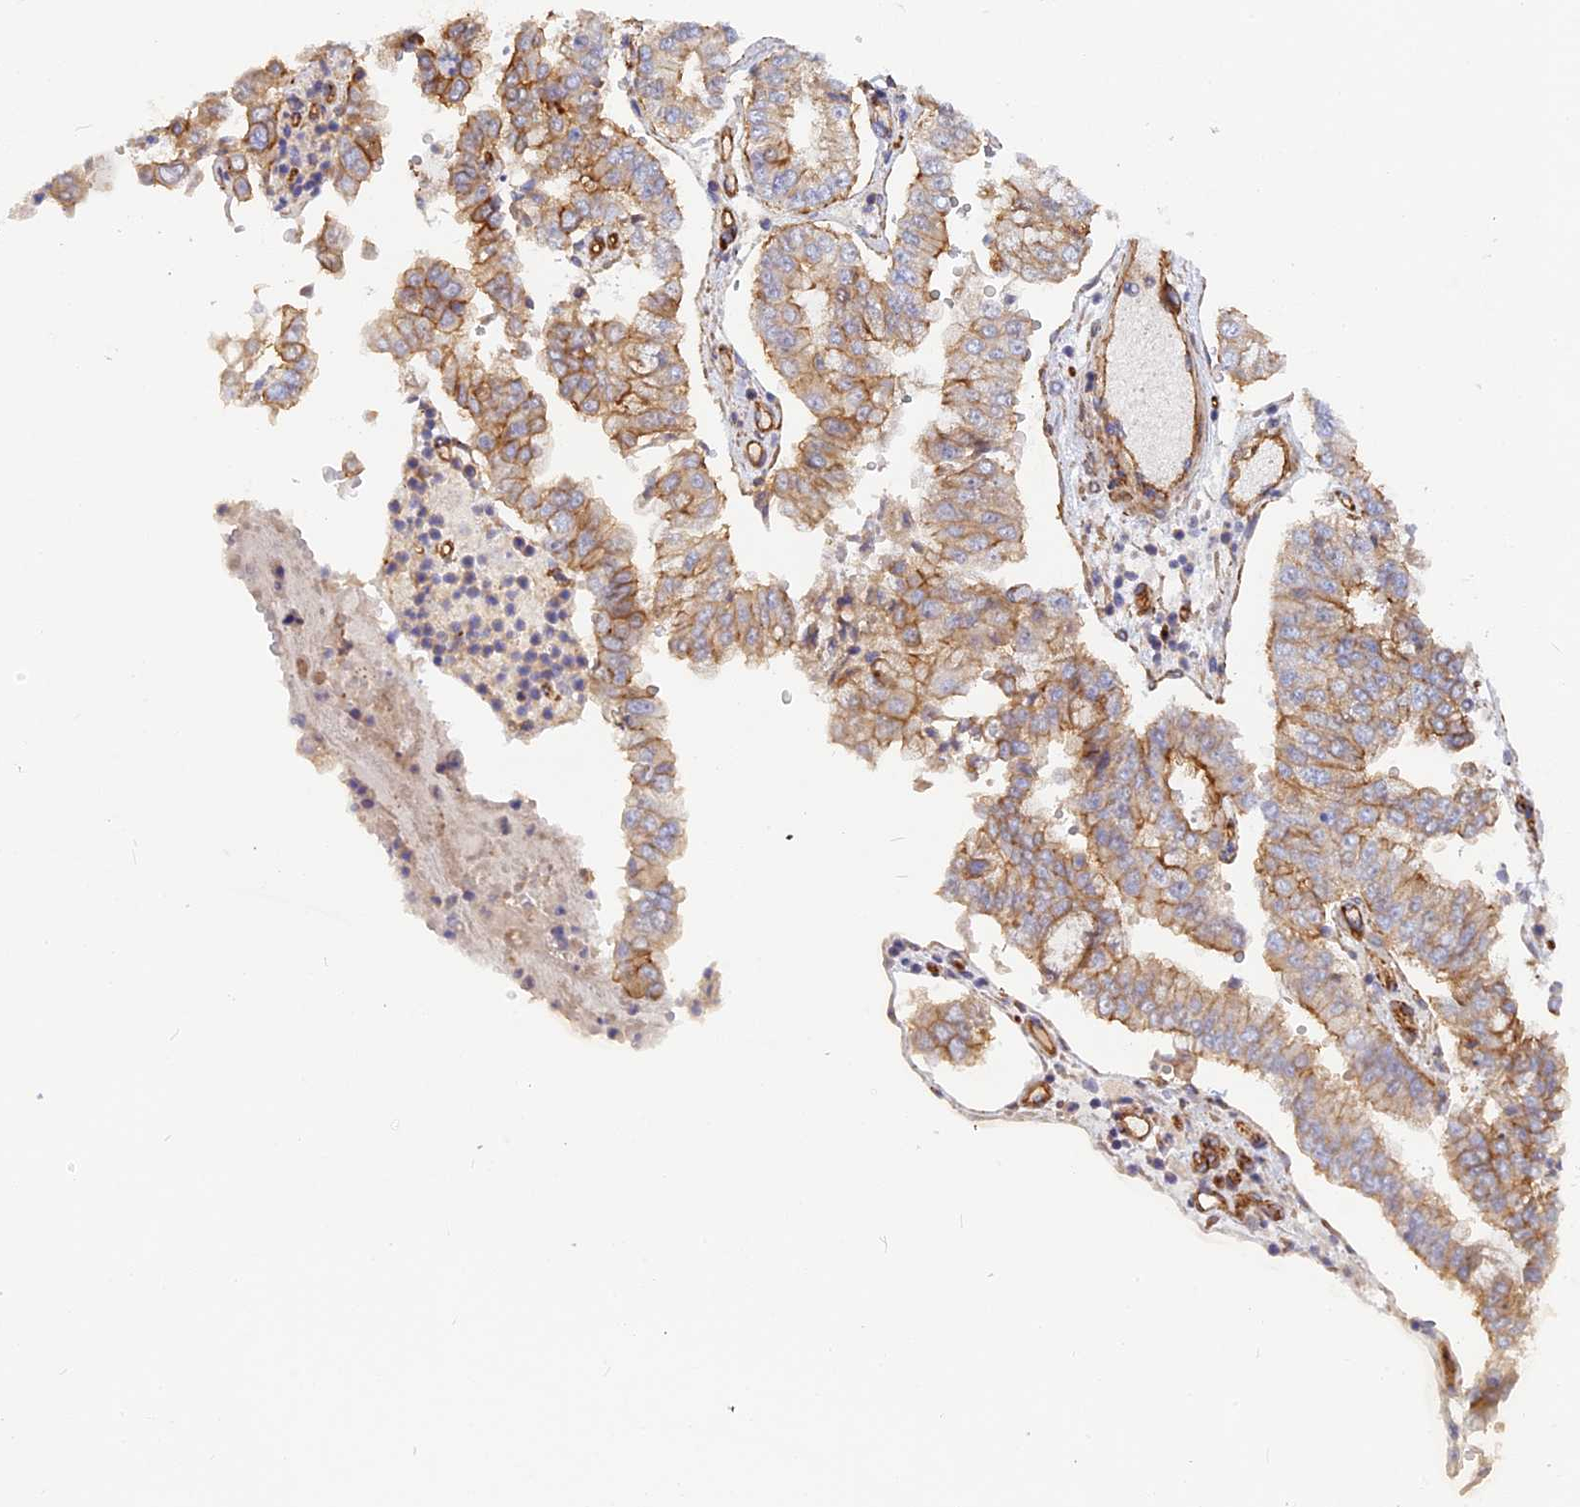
{"staining": {"intensity": "moderate", "quantity": ">75%", "location": "cytoplasmic/membranous"}, "tissue": "stomach cancer", "cell_type": "Tumor cells", "image_type": "cancer", "snomed": [{"axis": "morphology", "description": "Adenocarcinoma, NOS"}, {"axis": "topography", "description": "Stomach"}], "caption": "Brown immunohistochemical staining in human stomach cancer exhibits moderate cytoplasmic/membranous positivity in approximately >75% of tumor cells.", "gene": "CNBD2", "patient": {"sex": "male", "age": 76}}